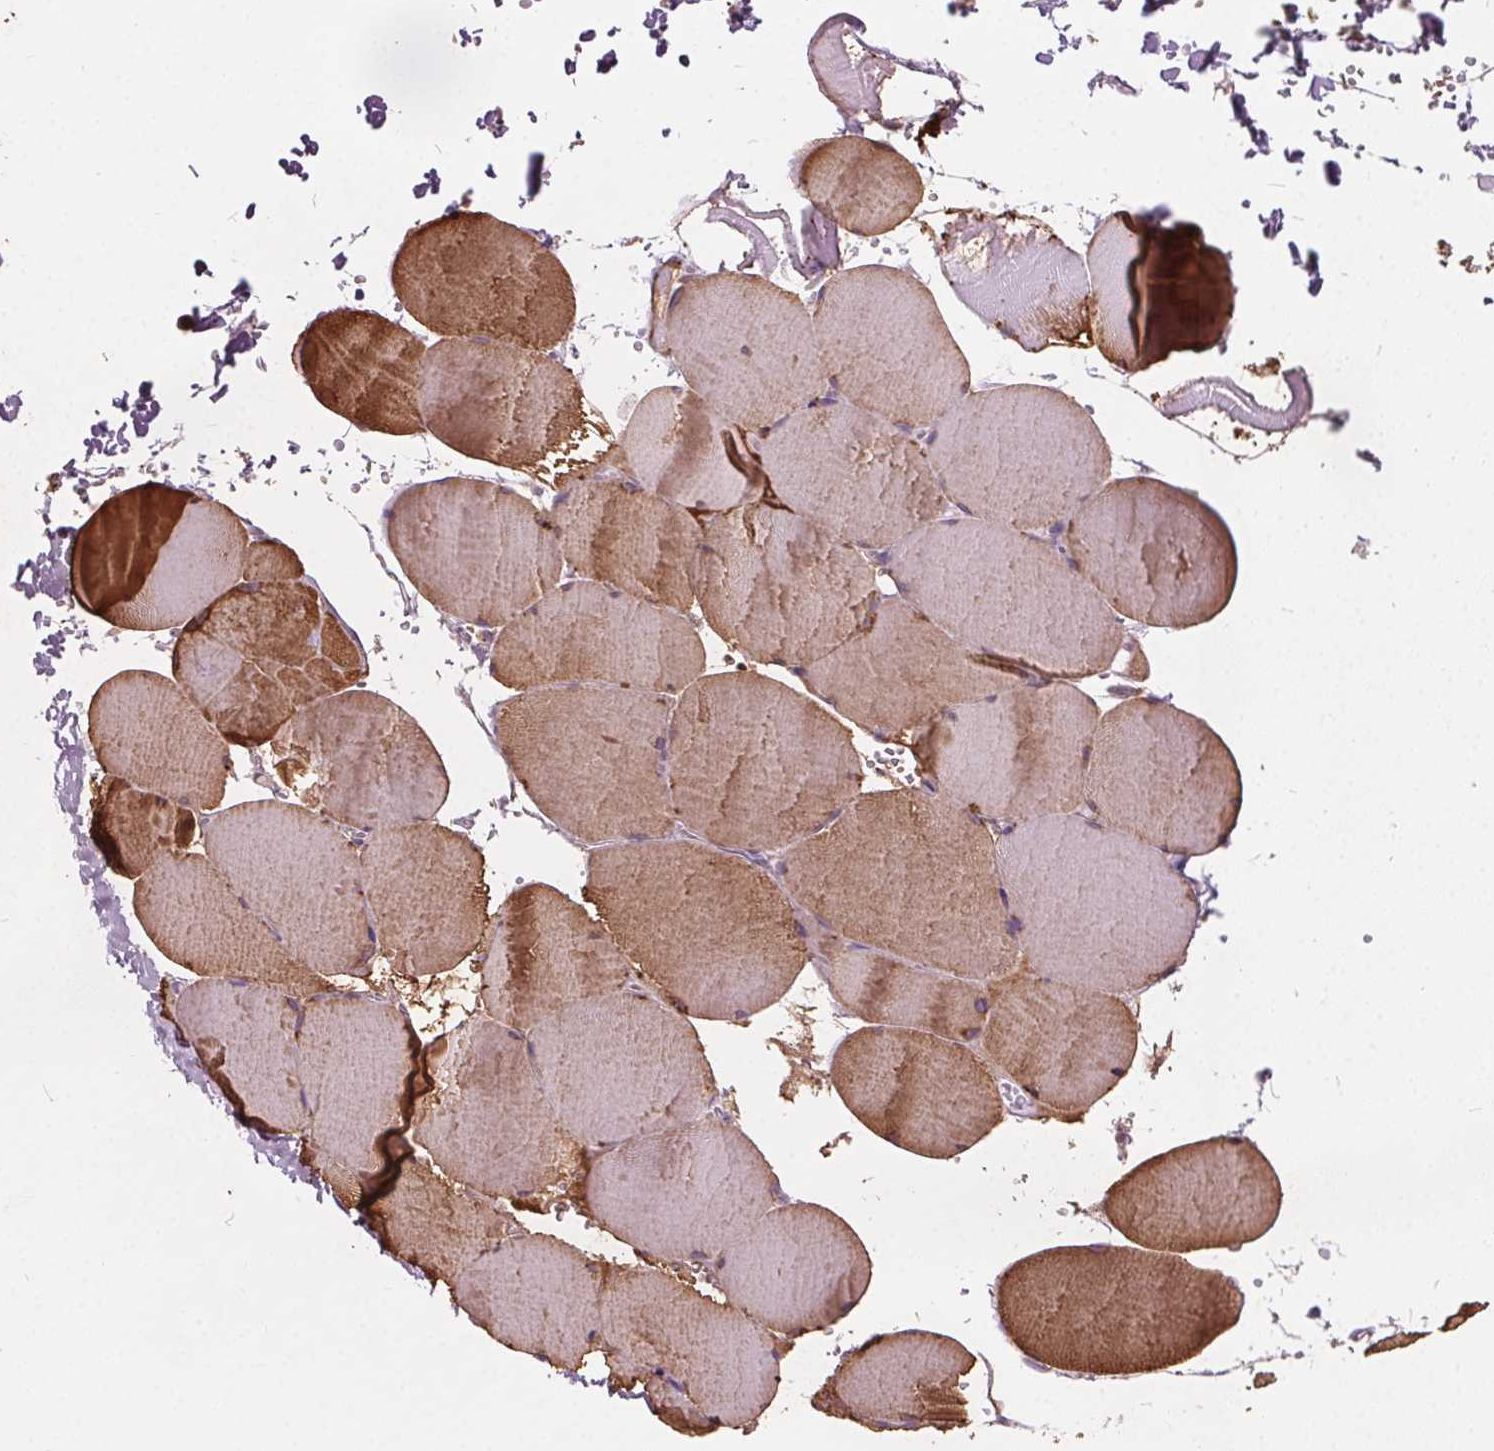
{"staining": {"intensity": "moderate", "quantity": "<25%", "location": "cytoplasmic/membranous"}, "tissue": "skeletal muscle", "cell_type": "Myocytes", "image_type": "normal", "snomed": [{"axis": "morphology", "description": "Normal tissue, NOS"}, {"axis": "topography", "description": "Skeletal muscle"}, {"axis": "topography", "description": "Head-Neck"}], "caption": "Immunohistochemical staining of unremarkable skeletal muscle shows <25% levels of moderate cytoplasmic/membranous protein positivity in approximately <25% of myocytes. Using DAB (brown) and hematoxylin (blue) stains, captured at high magnification using brightfield microscopy.", "gene": "ACOX2", "patient": {"sex": "male", "age": 66}}